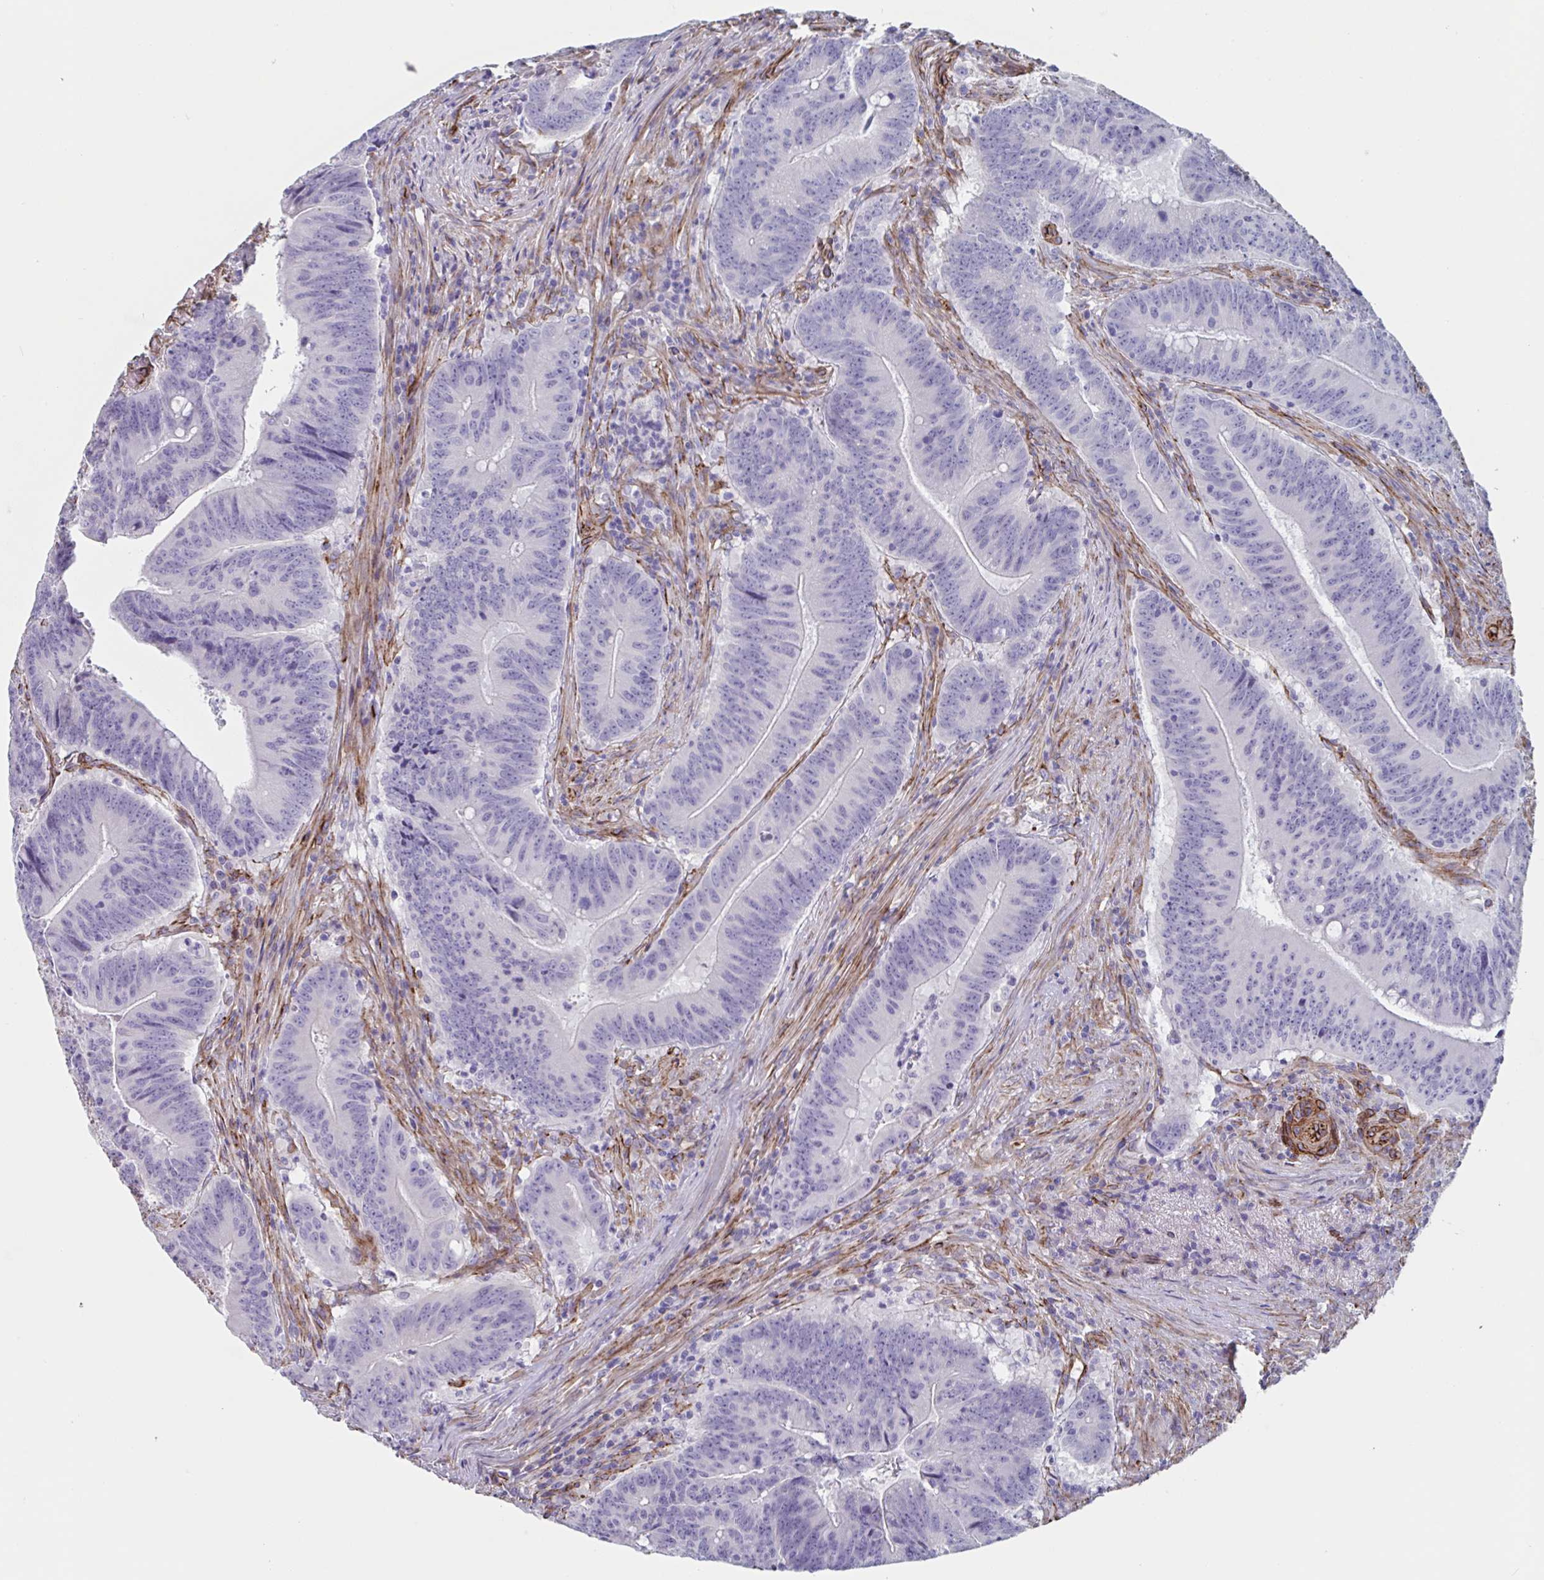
{"staining": {"intensity": "negative", "quantity": "none", "location": "none"}, "tissue": "colorectal cancer", "cell_type": "Tumor cells", "image_type": "cancer", "snomed": [{"axis": "morphology", "description": "Adenocarcinoma, NOS"}, {"axis": "topography", "description": "Colon"}], "caption": "Histopathology image shows no protein expression in tumor cells of colorectal cancer tissue.", "gene": "CITED4", "patient": {"sex": "female", "age": 87}}